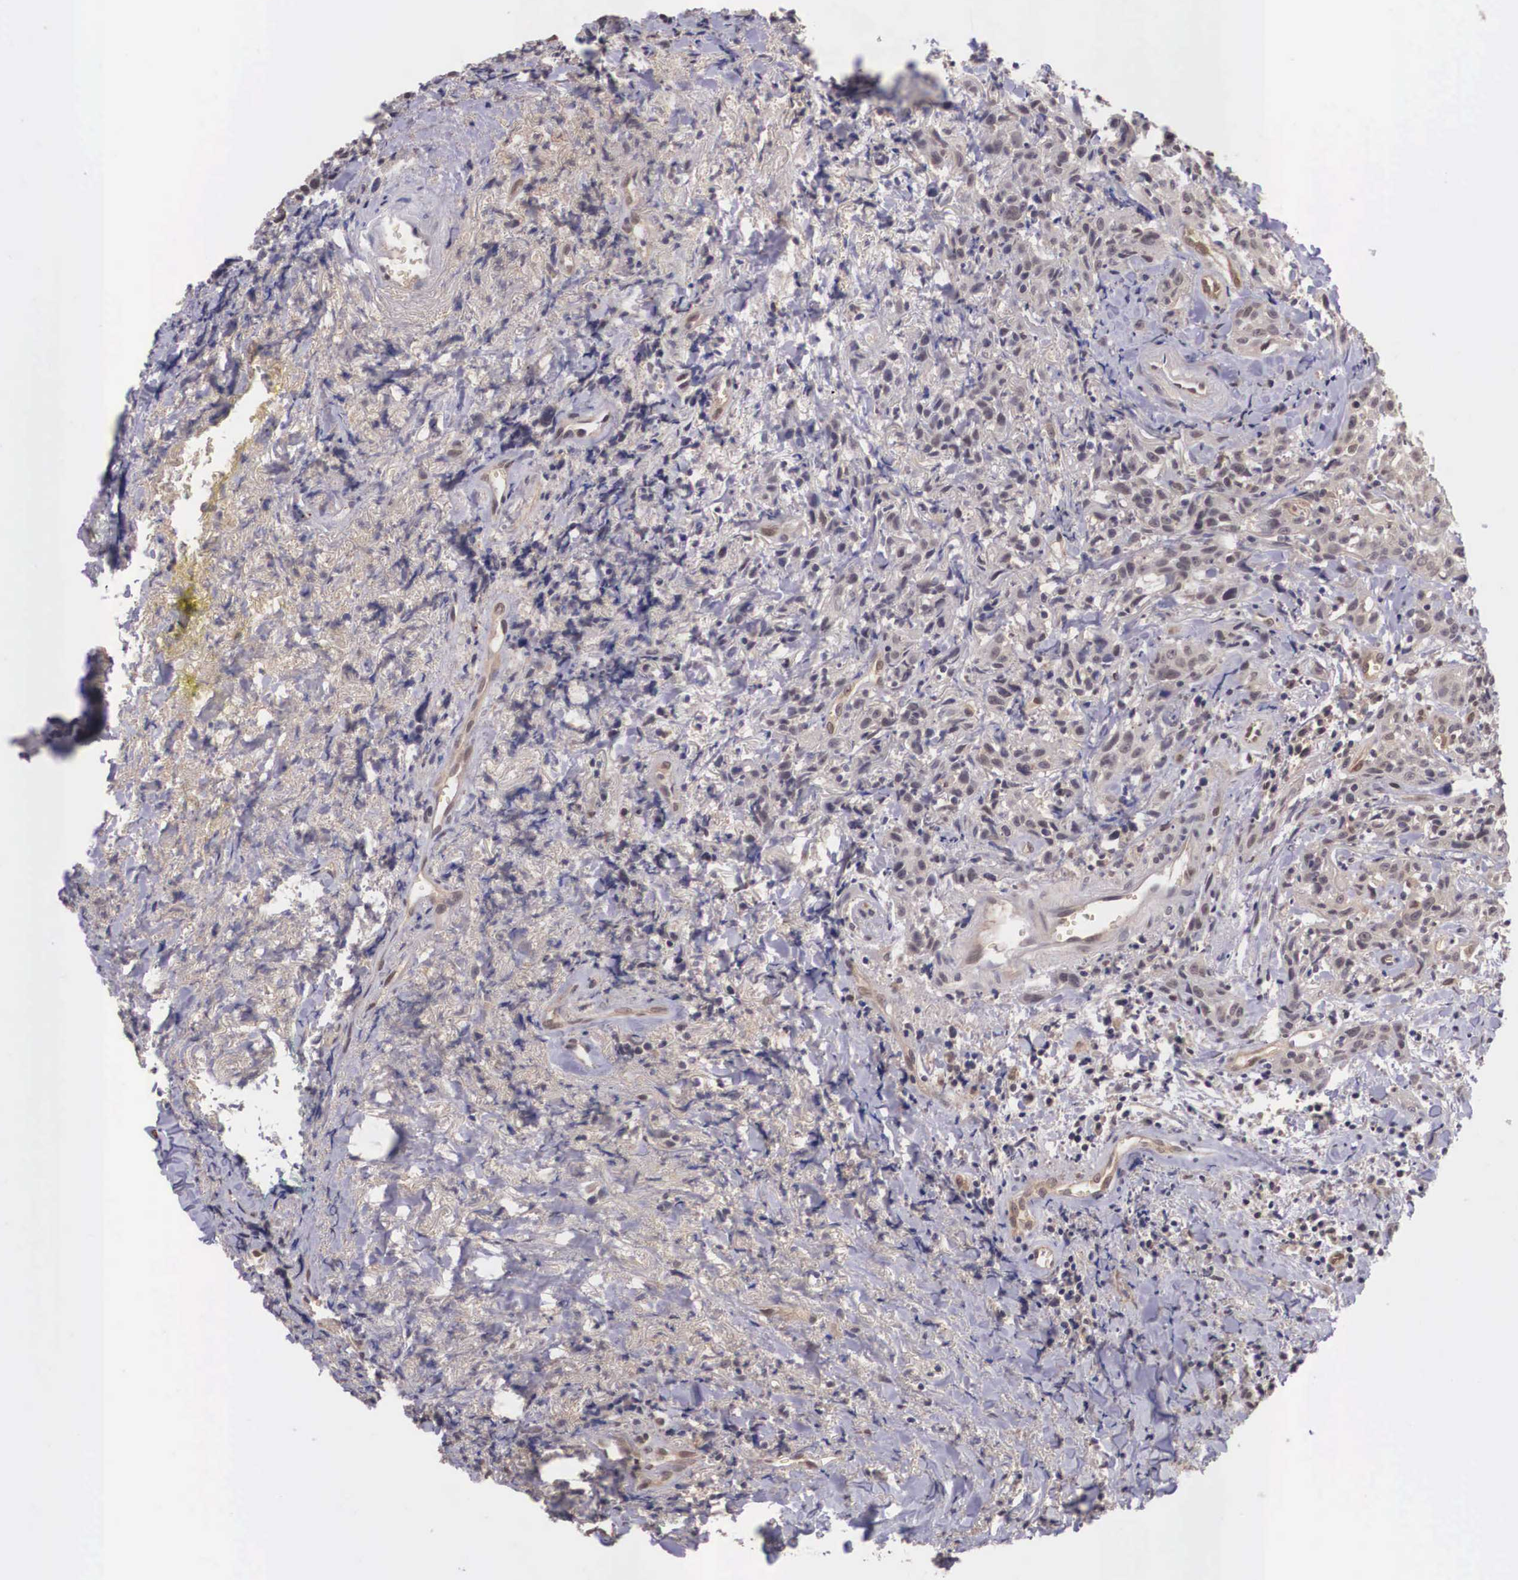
{"staining": {"intensity": "weak", "quantity": ">75%", "location": "cytoplasmic/membranous"}, "tissue": "head and neck cancer", "cell_type": "Tumor cells", "image_type": "cancer", "snomed": [{"axis": "morphology", "description": "Squamous cell carcinoma, NOS"}, {"axis": "topography", "description": "Oral tissue"}, {"axis": "topography", "description": "Head-Neck"}], "caption": "Head and neck squamous cell carcinoma stained with immunohistochemistry shows weak cytoplasmic/membranous expression in approximately >75% of tumor cells. The protein is shown in brown color, while the nuclei are stained blue.", "gene": "VASH1", "patient": {"sex": "female", "age": 82}}